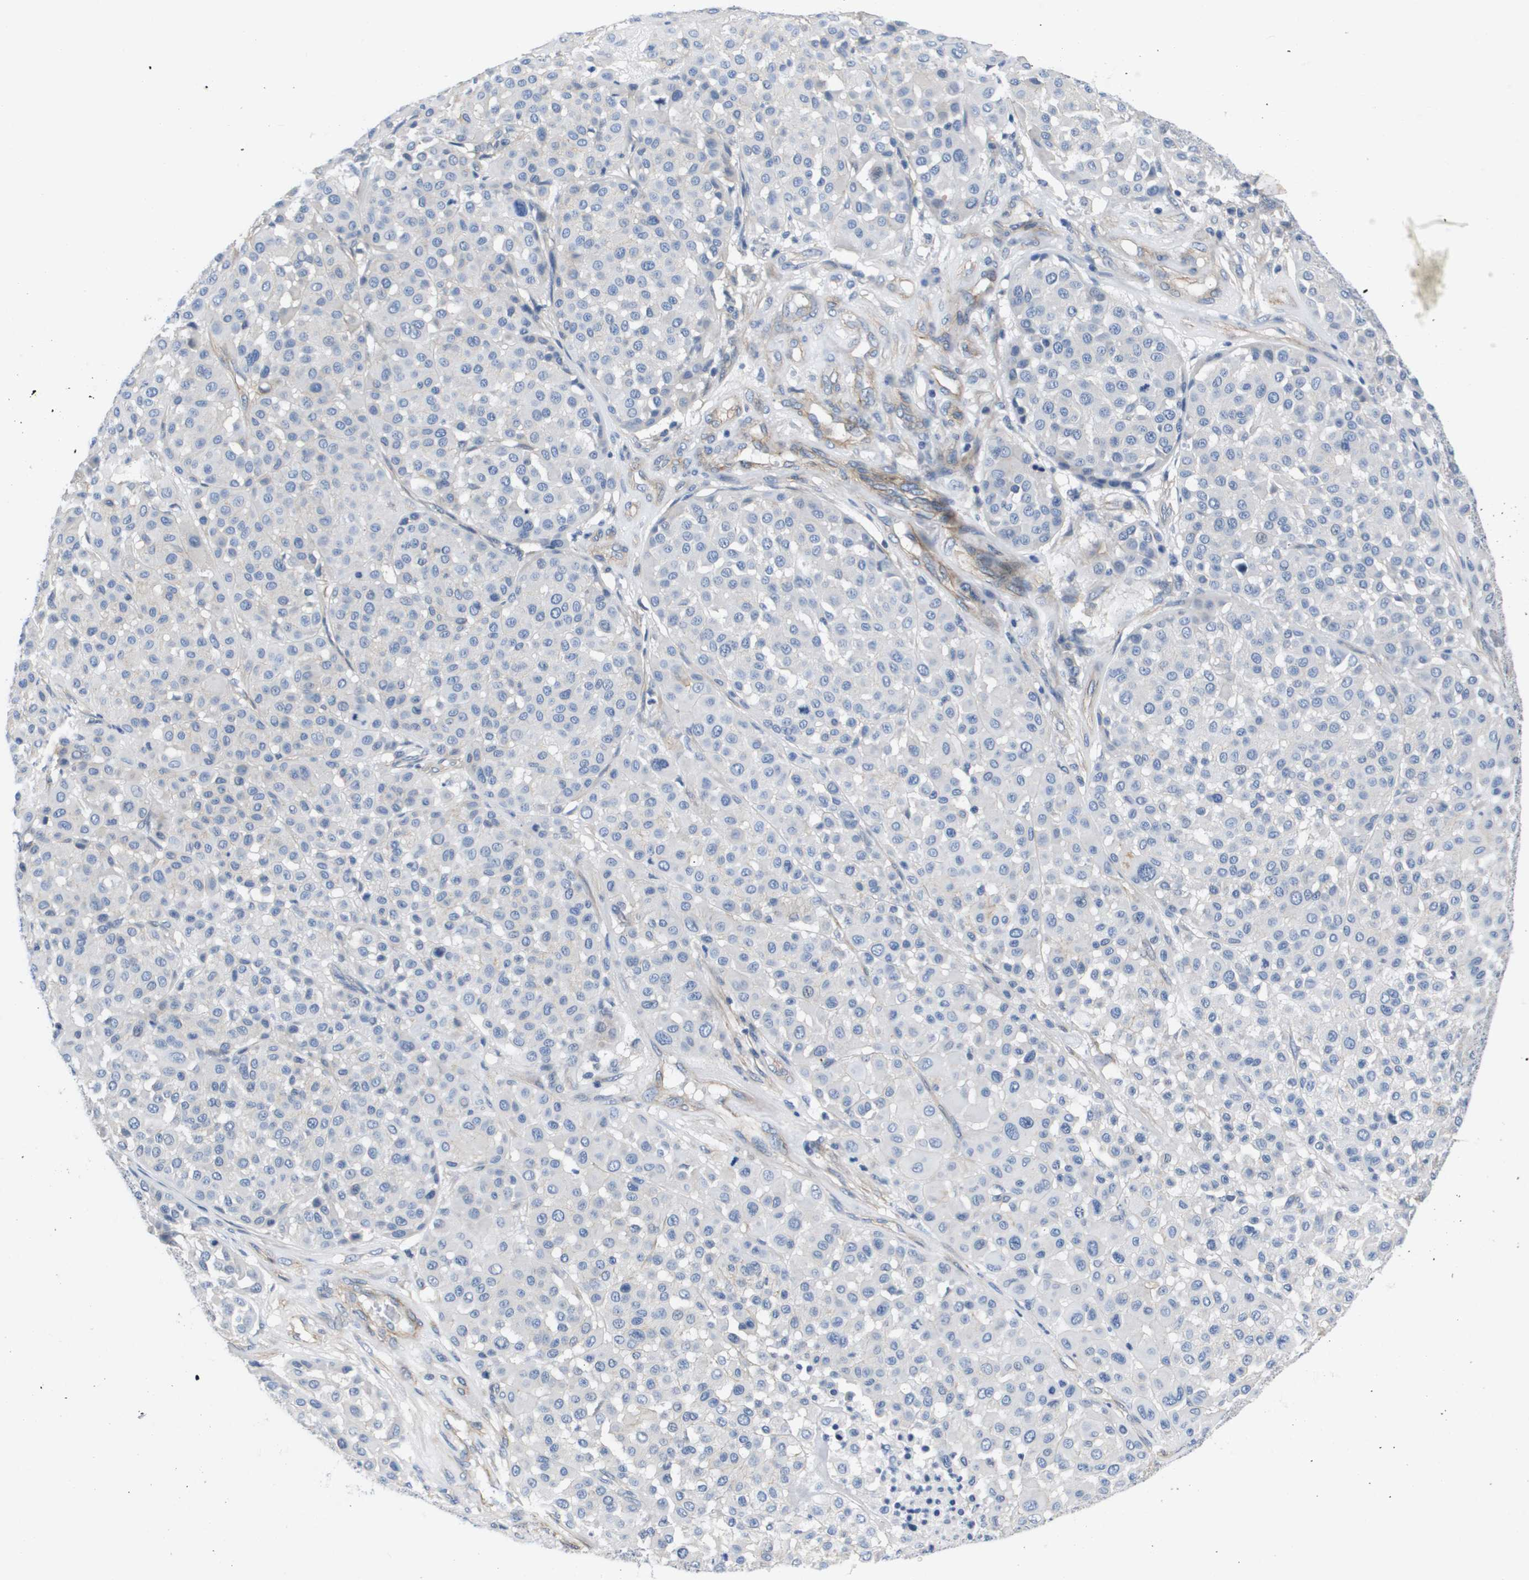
{"staining": {"intensity": "negative", "quantity": "none", "location": "none"}, "tissue": "melanoma", "cell_type": "Tumor cells", "image_type": "cancer", "snomed": [{"axis": "morphology", "description": "Malignant melanoma, Metastatic site"}, {"axis": "topography", "description": "Soft tissue"}], "caption": "An immunohistochemistry photomicrograph of malignant melanoma (metastatic site) is shown. There is no staining in tumor cells of malignant melanoma (metastatic site).", "gene": "LPP", "patient": {"sex": "male", "age": 41}}